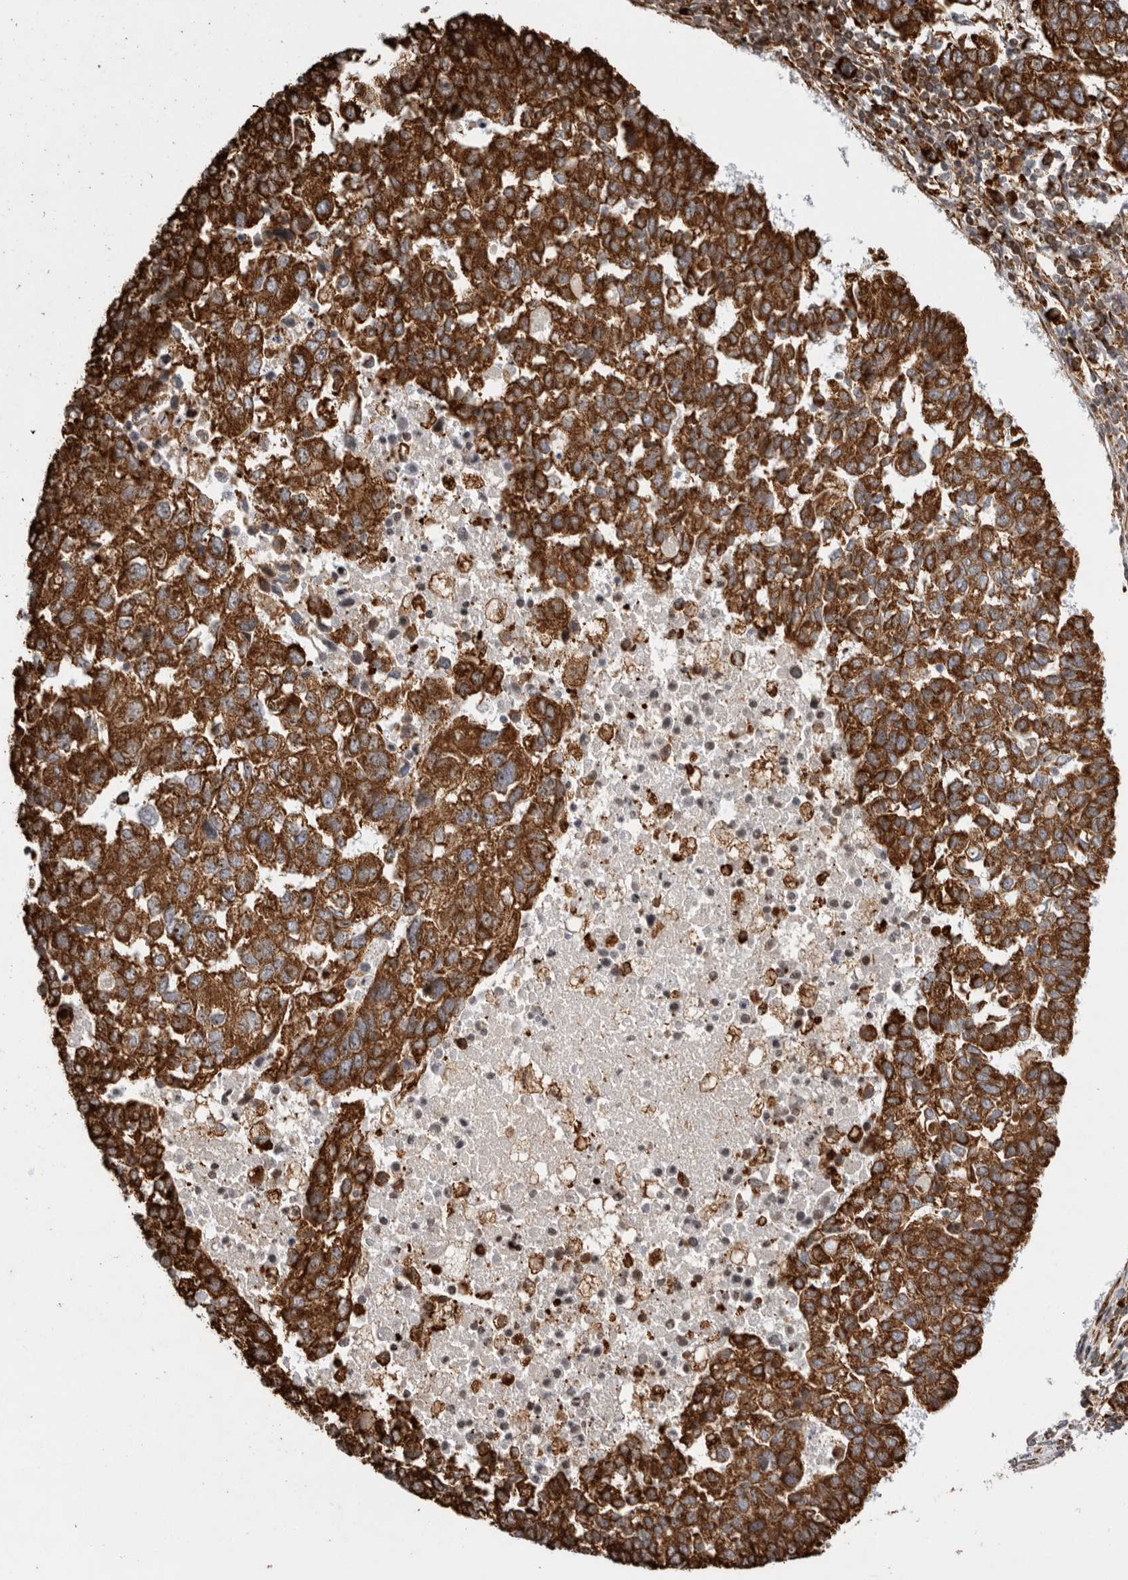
{"staining": {"intensity": "strong", "quantity": ">75%", "location": "cytoplasmic/membranous"}, "tissue": "pancreatic cancer", "cell_type": "Tumor cells", "image_type": "cancer", "snomed": [{"axis": "morphology", "description": "Adenocarcinoma, NOS"}, {"axis": "topography", "description": "Pancreas"}], "caption": "A brown stain shows strong cytoplasmic/membranous positivity of a protein in human pancreatic cancer tumor cells. (brown staining indicates protein expression, while blue staining denotes nuclei).", "gene": "FZD3", "patient": {"sex": "female", "age": 61}}